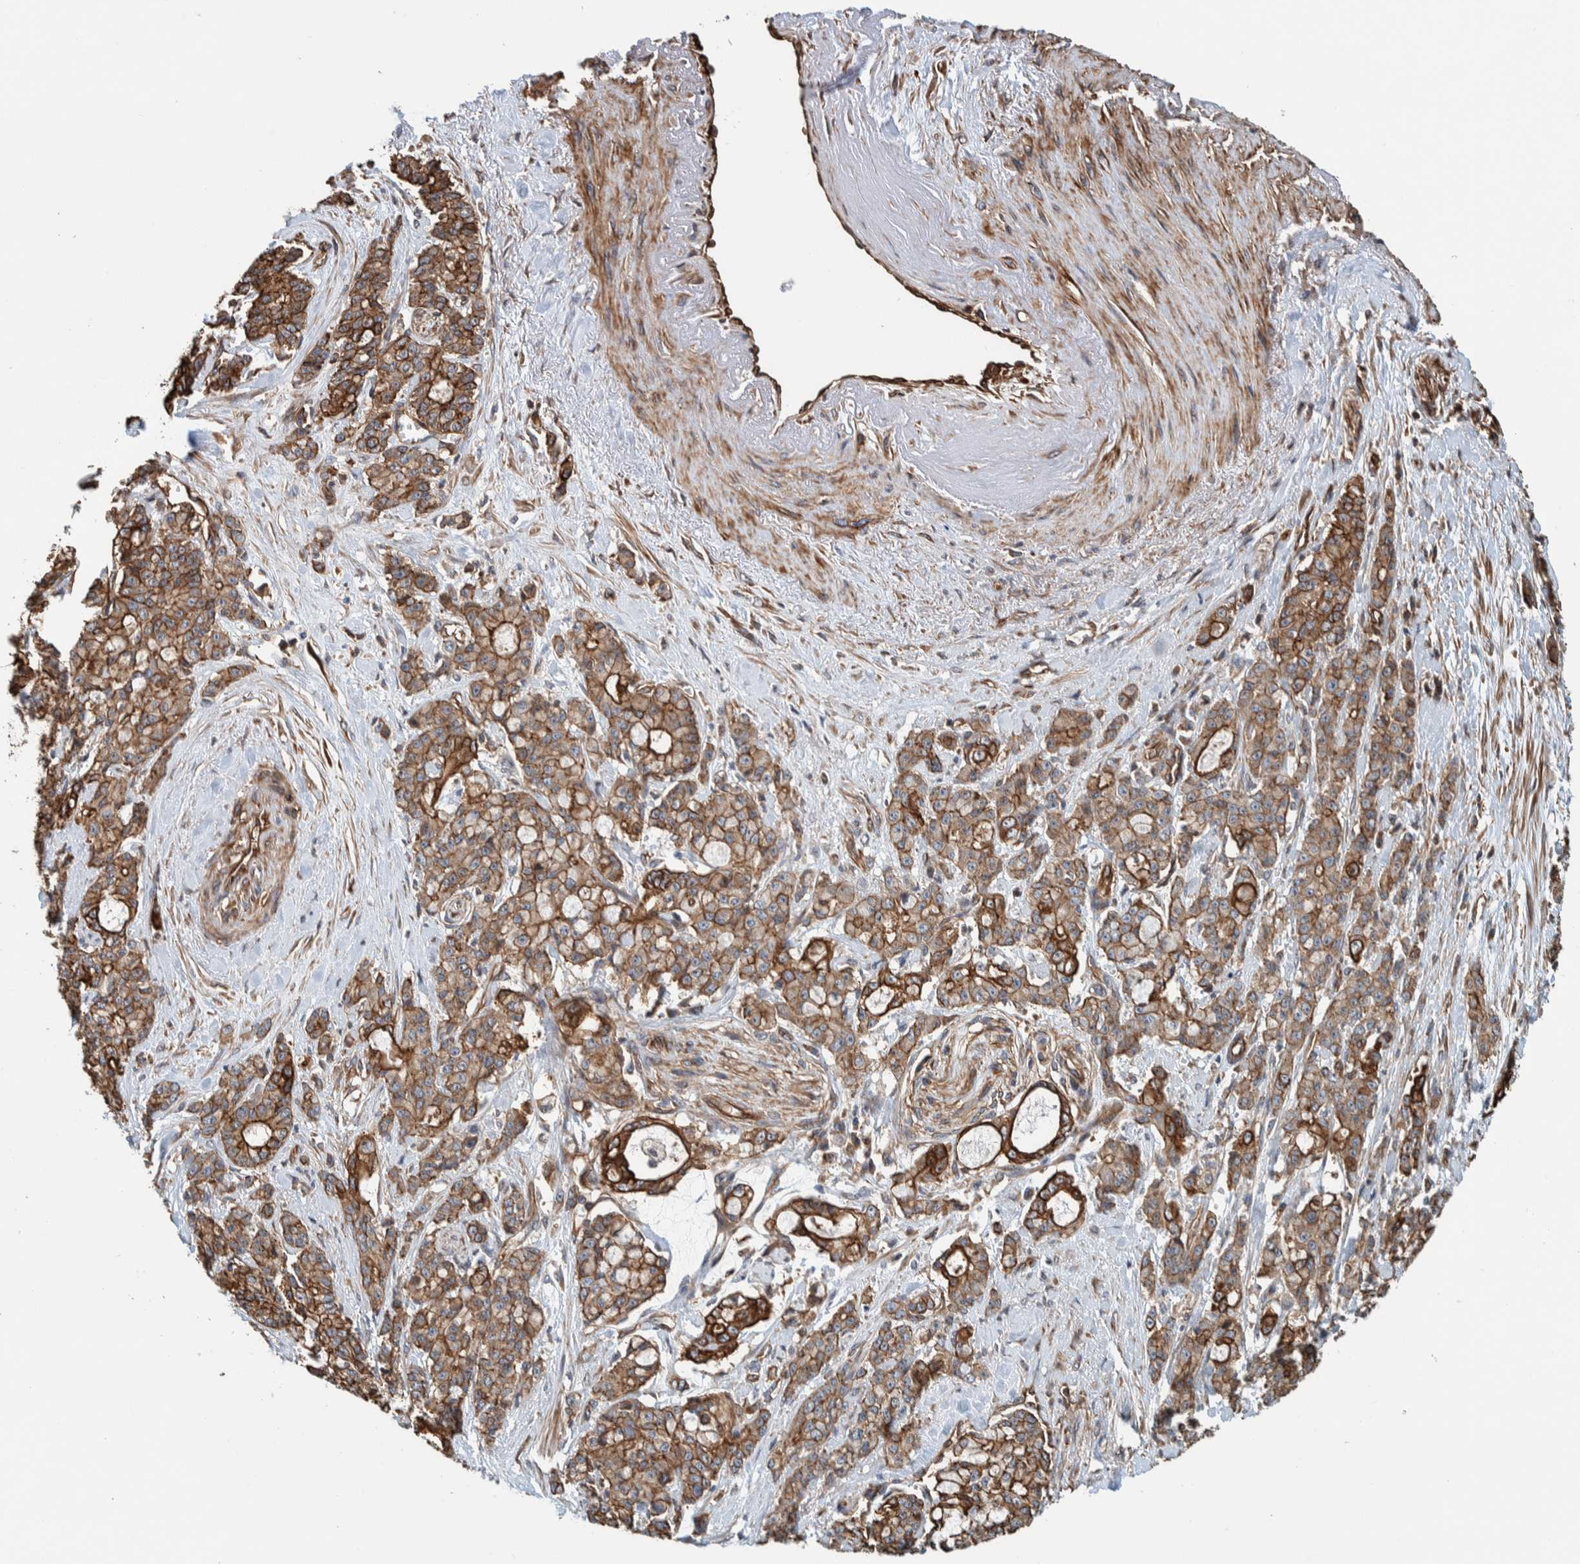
{"staining": {"intensity": "moderate", "quantity": ">75%", "location": "cytoplasmic/membranous"}, "tissue": "pancreatic cancer", "cell_type": "Tumor cells", "image_type": "cancer", "snomed": [{"axis": "morphology", "description": "Adenocarcinoma, NOS"}, {"axis": "topography", "description": "Pancreas"}], "caption": "A brown stain shows moderate cytoplasmic/membranous positivity of a protein in pancreatic cancer (adenocarcinoma) tumor cells.", "gene": "PKD1L1", "patient": {"sex": "female", "age": 73}}